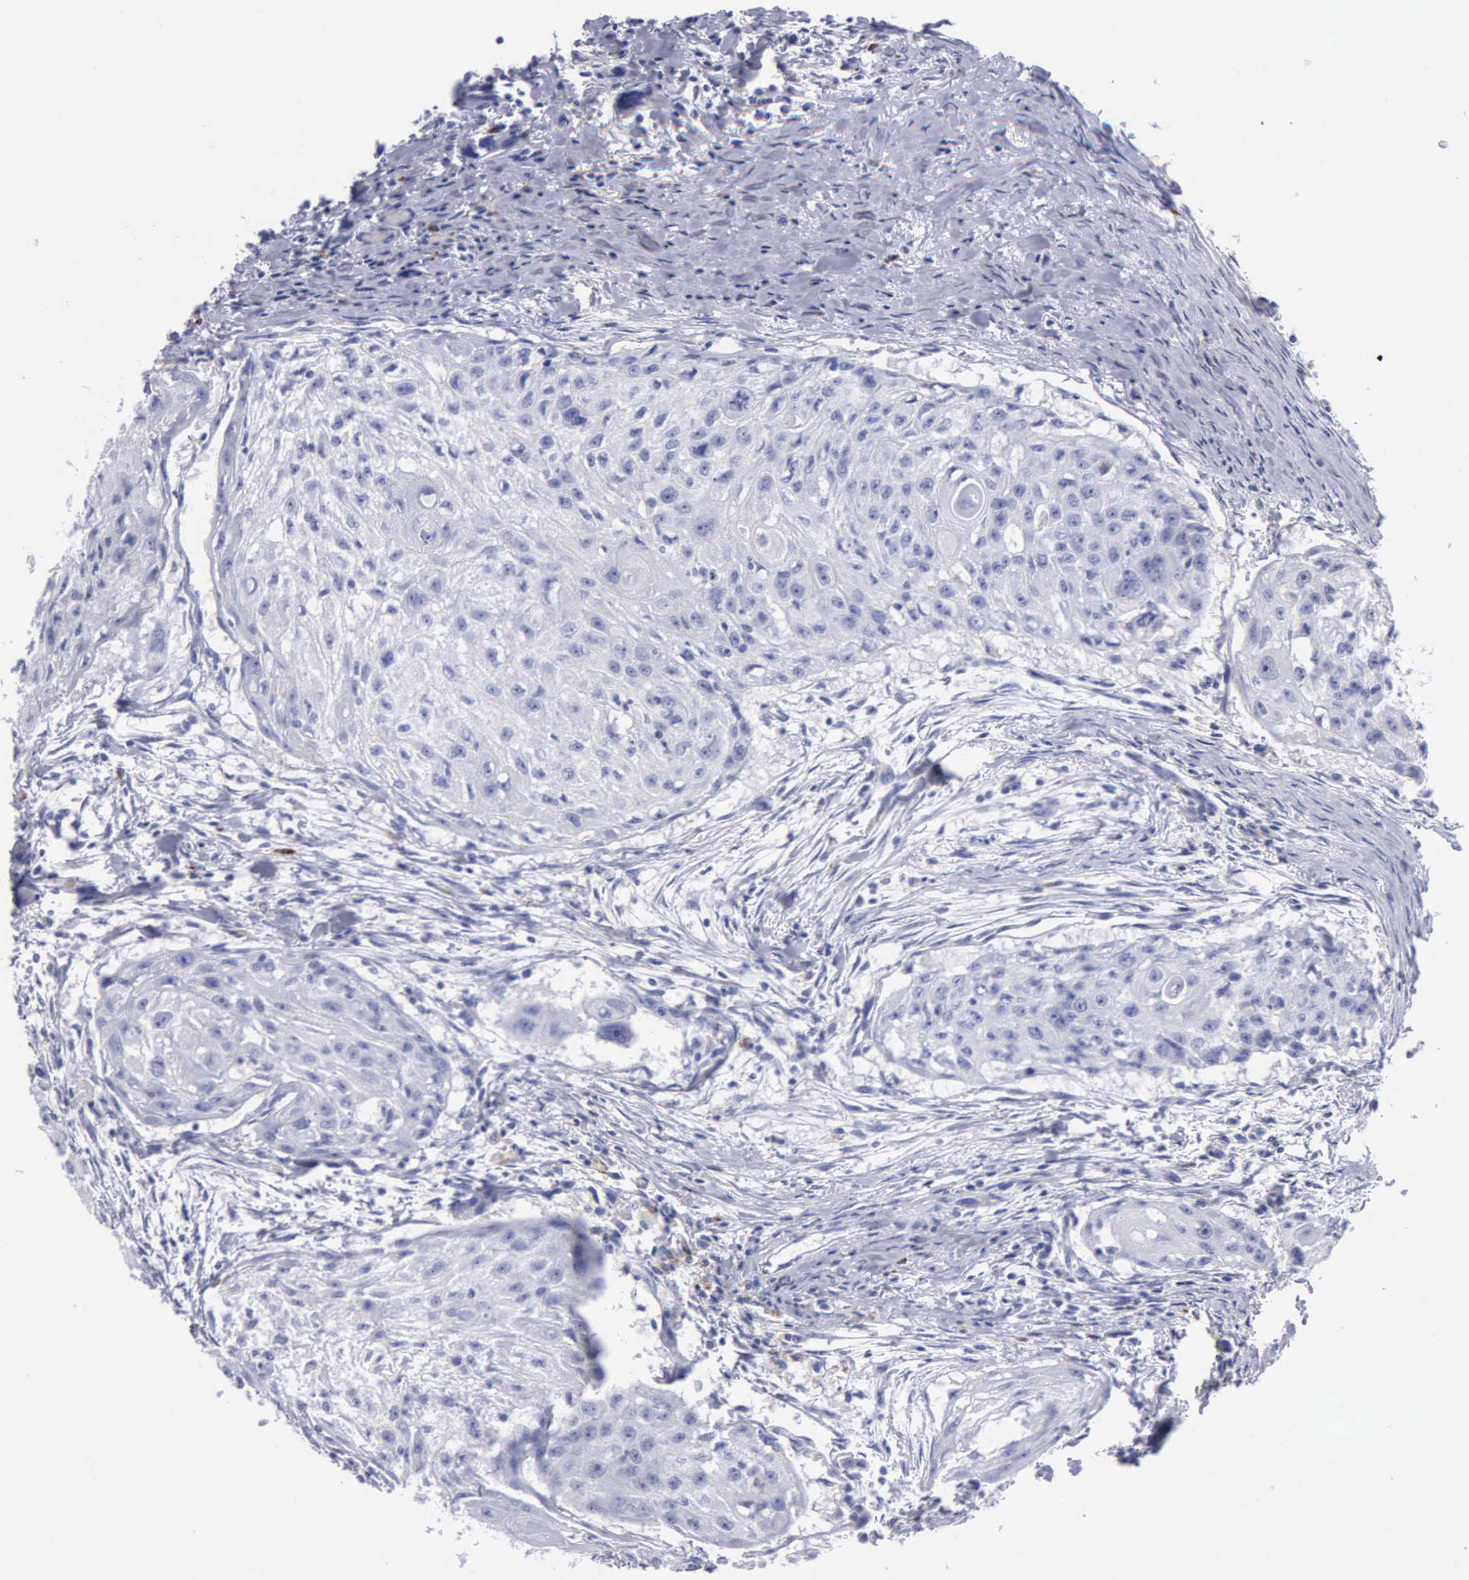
{"staining": {"intensity": "negative", "quantity": "none", "location": "none"}, "tissue": "head and neck cancer", "cell_type": "Tumor cells", "image_type": "cancer", "snomed": [{"axis": "morphology", "description": "Squamous cell carcinoma, NOS"}, {"axis": "topography", "description": "Head-Neck"}], "caption": "The immunohistochemistry image has no significant staining in tumor cells of head and neck cancer tissue. (Brightfield microscopy of DAB (3,3'-diaminobenzidine) immunohistochemistry at high magnification).", "gene": "CTSL", "patient": {"sex": "male", "age": 64}}